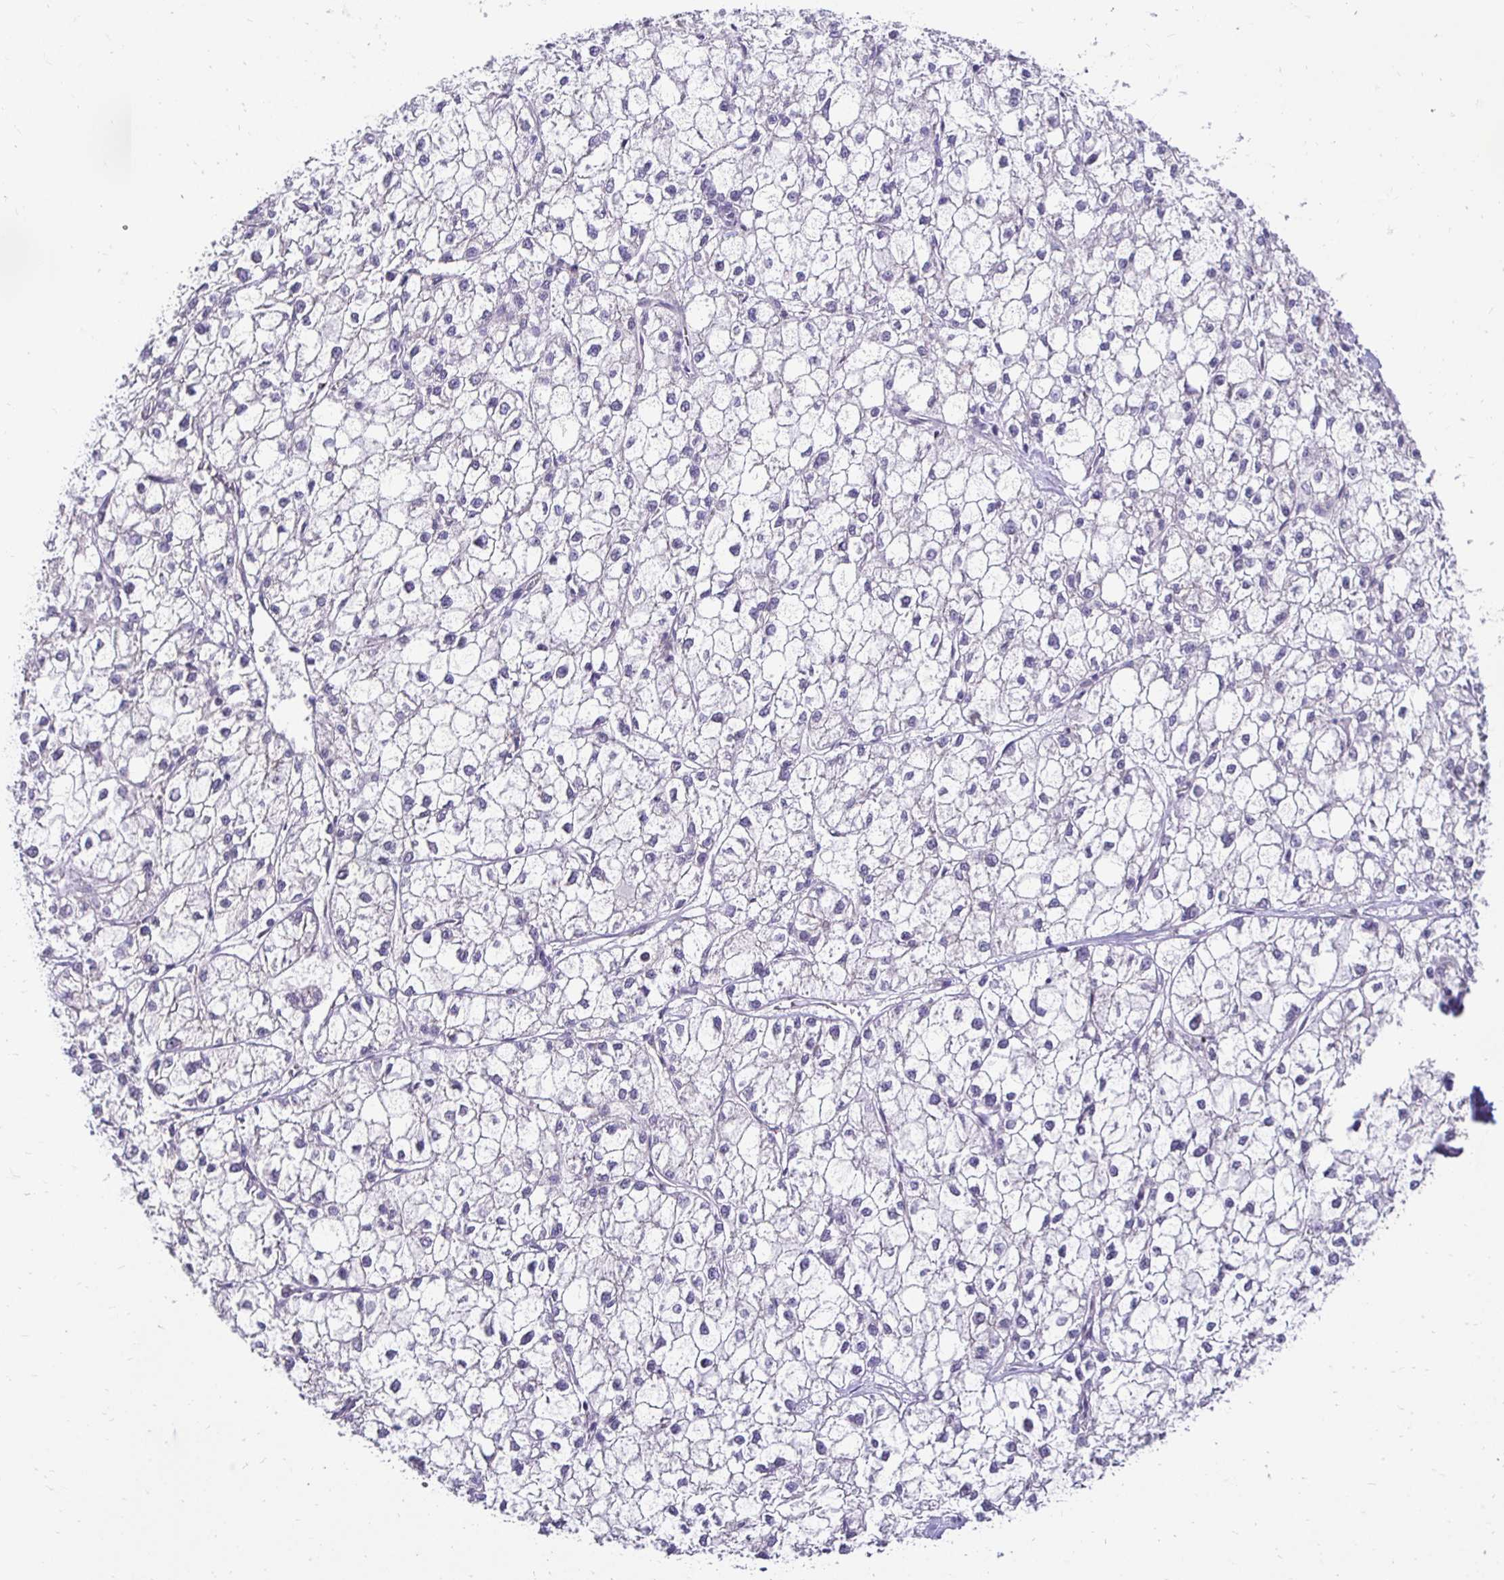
{"staining": {"intensity": "negative", "quantity": "none", "location": "none"}, "tissue": "liver cancer", "cell_type": "Tumor cells", "image_type": "cancer", "snomed": [{"axis": "morphology", "description": "Carcinoma, Hepatocellular, NOS"}, {"axis": "topography", "description": "Liver"}], "caption": "A micrograph of hepatocellular carcinoma (liver) stained for a protein exhibits no brown staining in tumor cells.", "gene": "SLC9A1", "patient": {"sex": "female", "age": 43}}